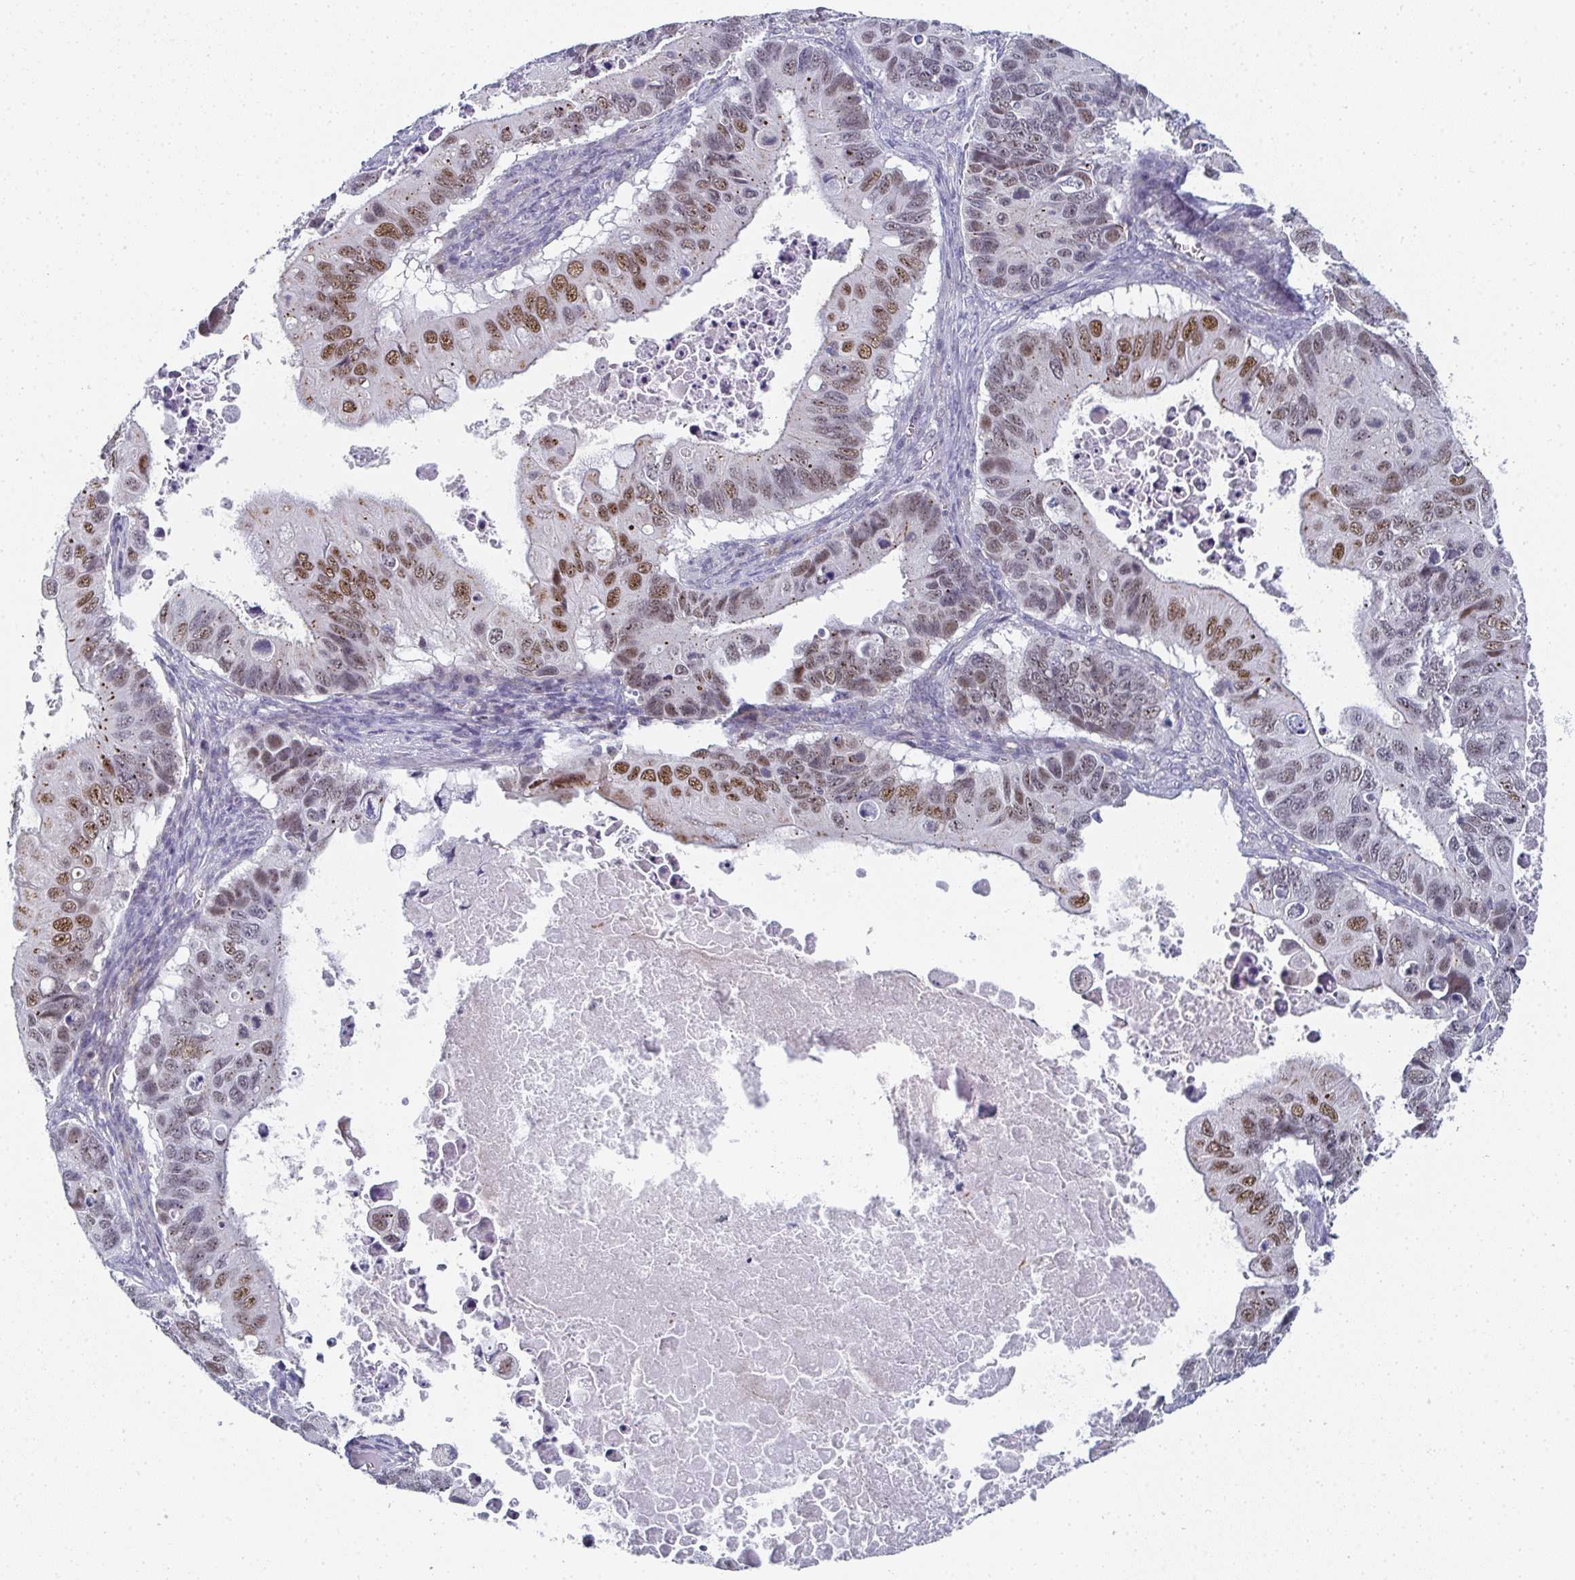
{"staining": {"intensity": "moderate", "quantity": "25%-75%", "location": "nuclear"}, "tissue": "ovarian cancer", "cell_type": "Tumor cells", "image_type": "cancer", "snomed": [{"axis": "morphology", "description": "Cystadenocarcinoma, mucinous, NOS"}, {"axis": "topography", "description": "Ovary"}], "caption": "Protein positivity by immunohistochemistry (IHC) displays moderate nuclear expression in approximately 25%-75% of tumor cells in ovarian mucinous cystadenocarcinoma.", "gene": "PYCR3", "patient": {"sex": "female", "age": 64}}